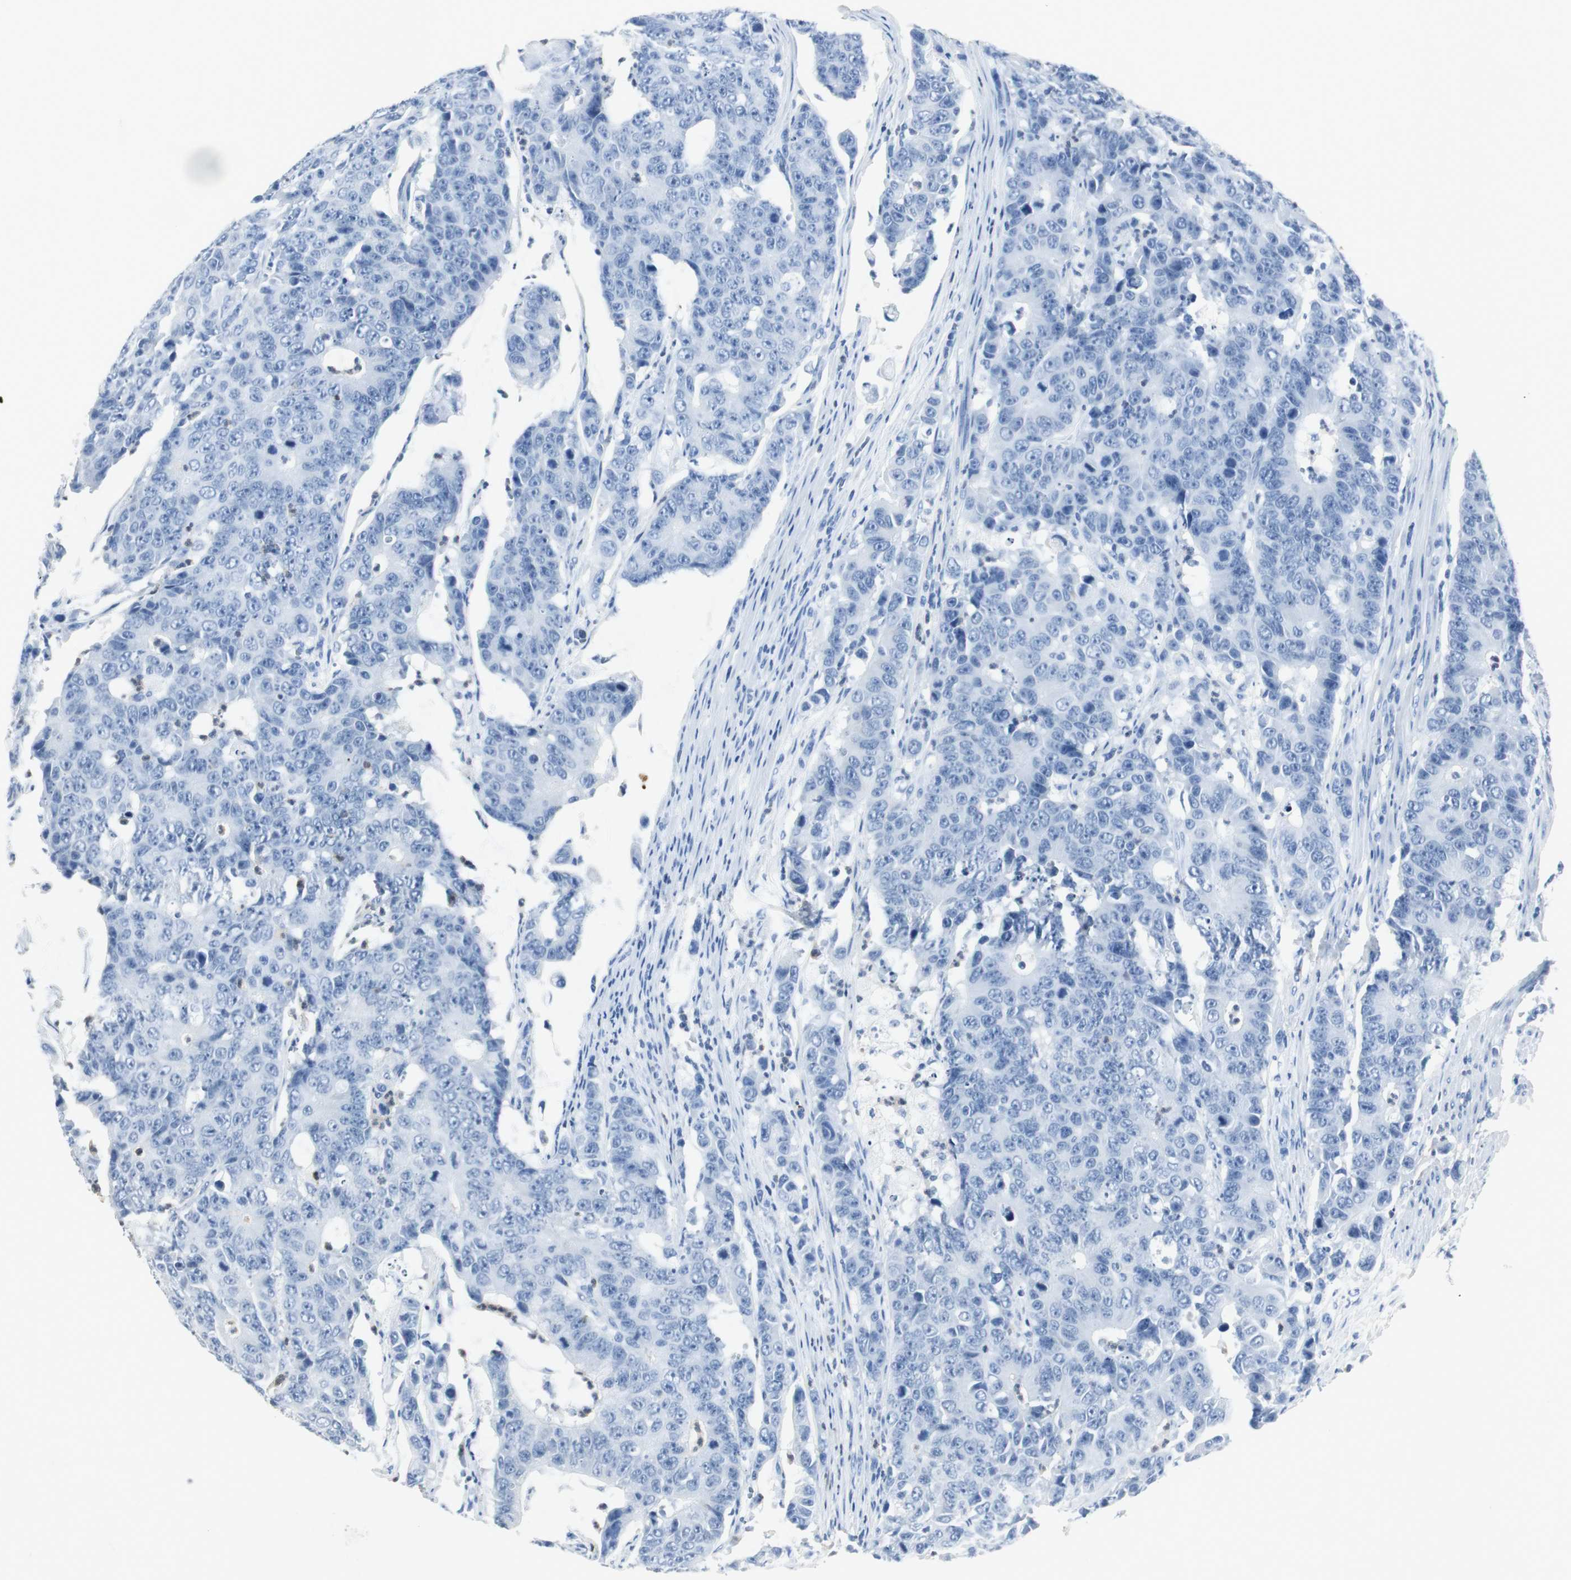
{"staining": {"intensity": "negative", "quantity": "none", "location": "none"}, "tissue": "colorectal cancer", "cell_type": "Tumor cells", "image_type": "cancer", "snomed": [{"axis": "morphology", "description": "Adenocarcinoma, NOS"}, {"axis": "topography", "description": "Colon"}], "caption": "Adenocarcinoma (colorectal) was stained to show a protein in brown. There is no significant expression in tumor cells.", "gene": "ADNP2", "patient": {"sex": "female", "age": 86}}